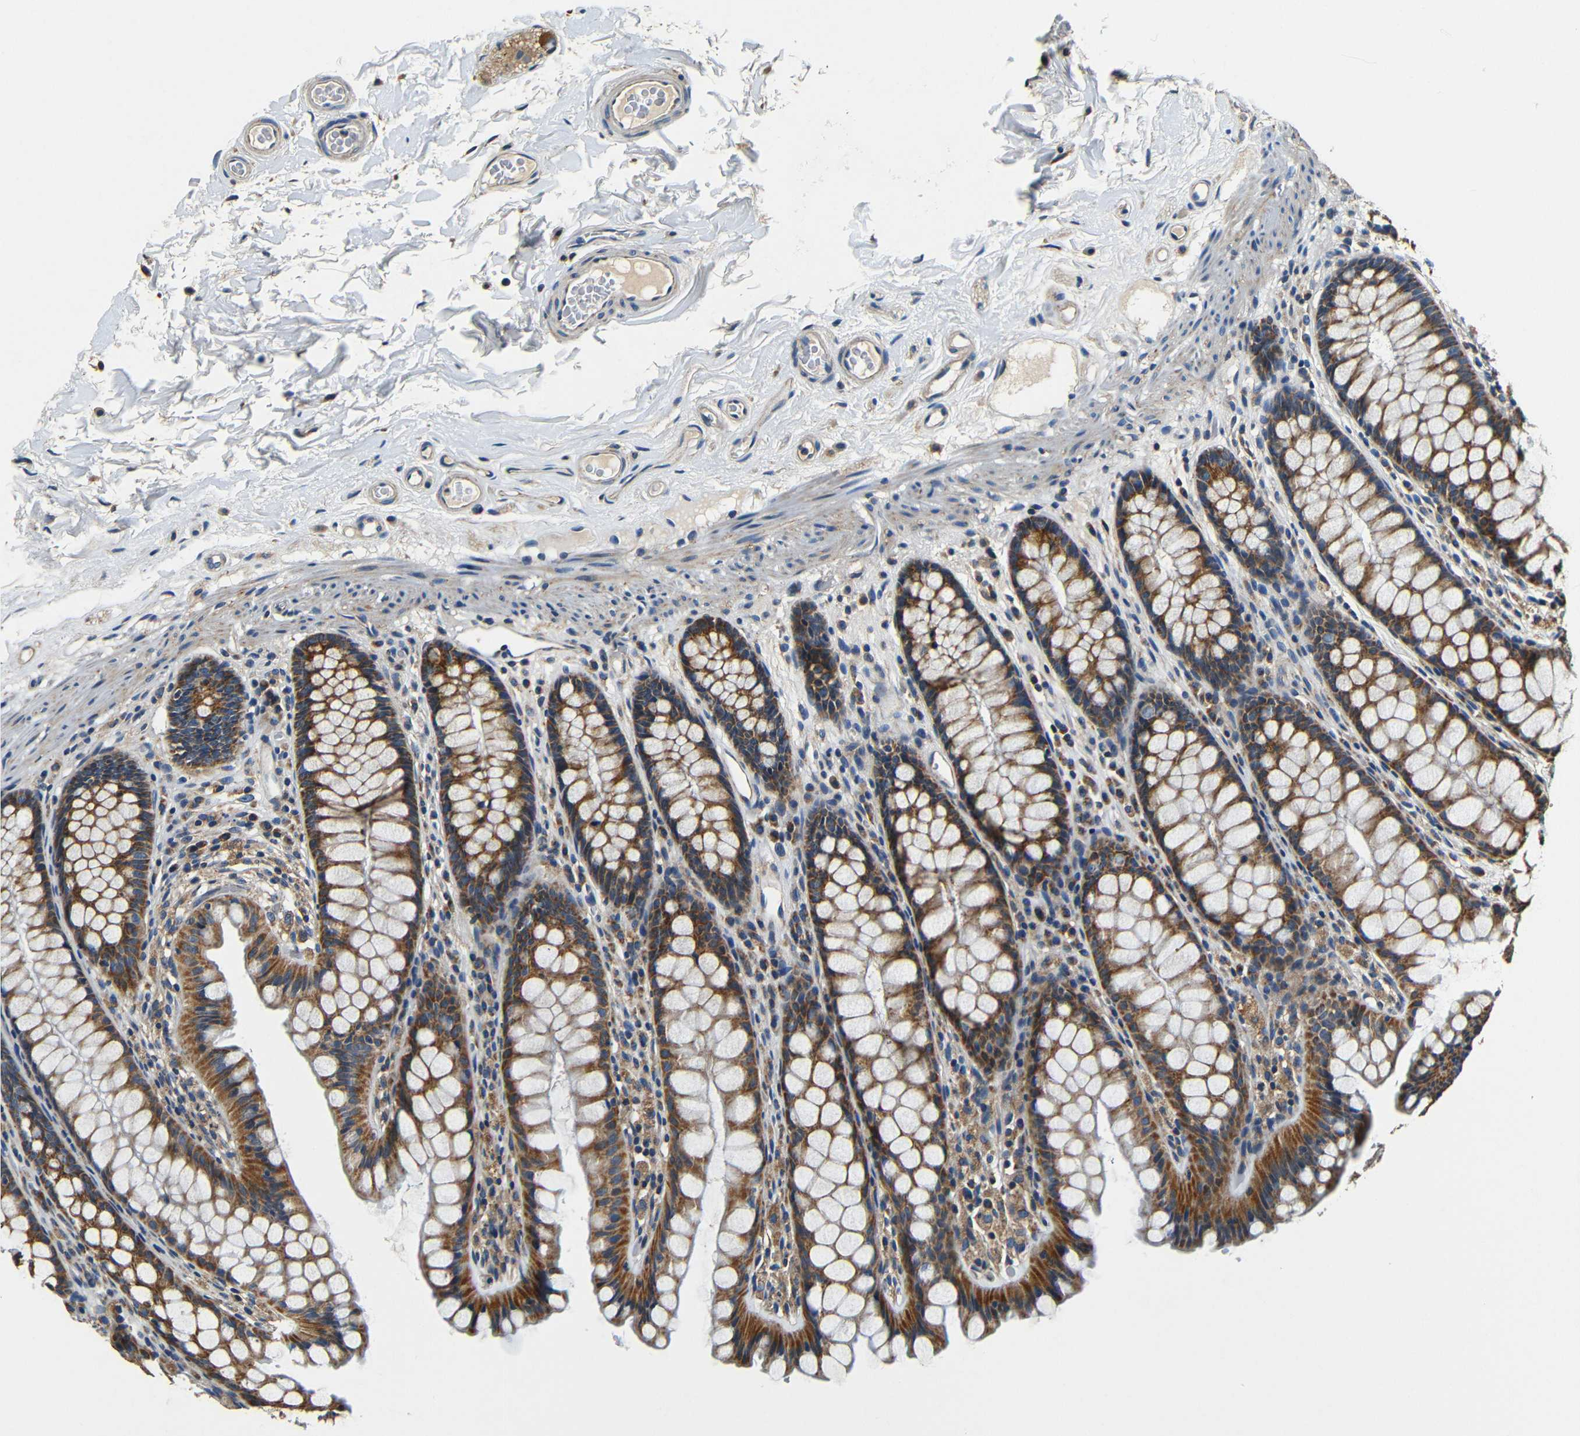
{"staining": {"intensity": "weak", "quantity": "25%-75%", "location": "cytoplasmic/membranous"}, "tissue": "colon", "cell_type": "Endothelial cells", "image_type": "normal", "snomed": [{"axis": "morphology", "description": "Normal tissue, NOS"}, {"axis": "topography", "description": "Colon"}], "caption": "The image displays staining of normal colon, revealing weak cytoplasmic/membranous protein positivity (brown color) within endothelial cells.", "gene": "MTX1", "patient": {"sex": "female", "age": 55}}